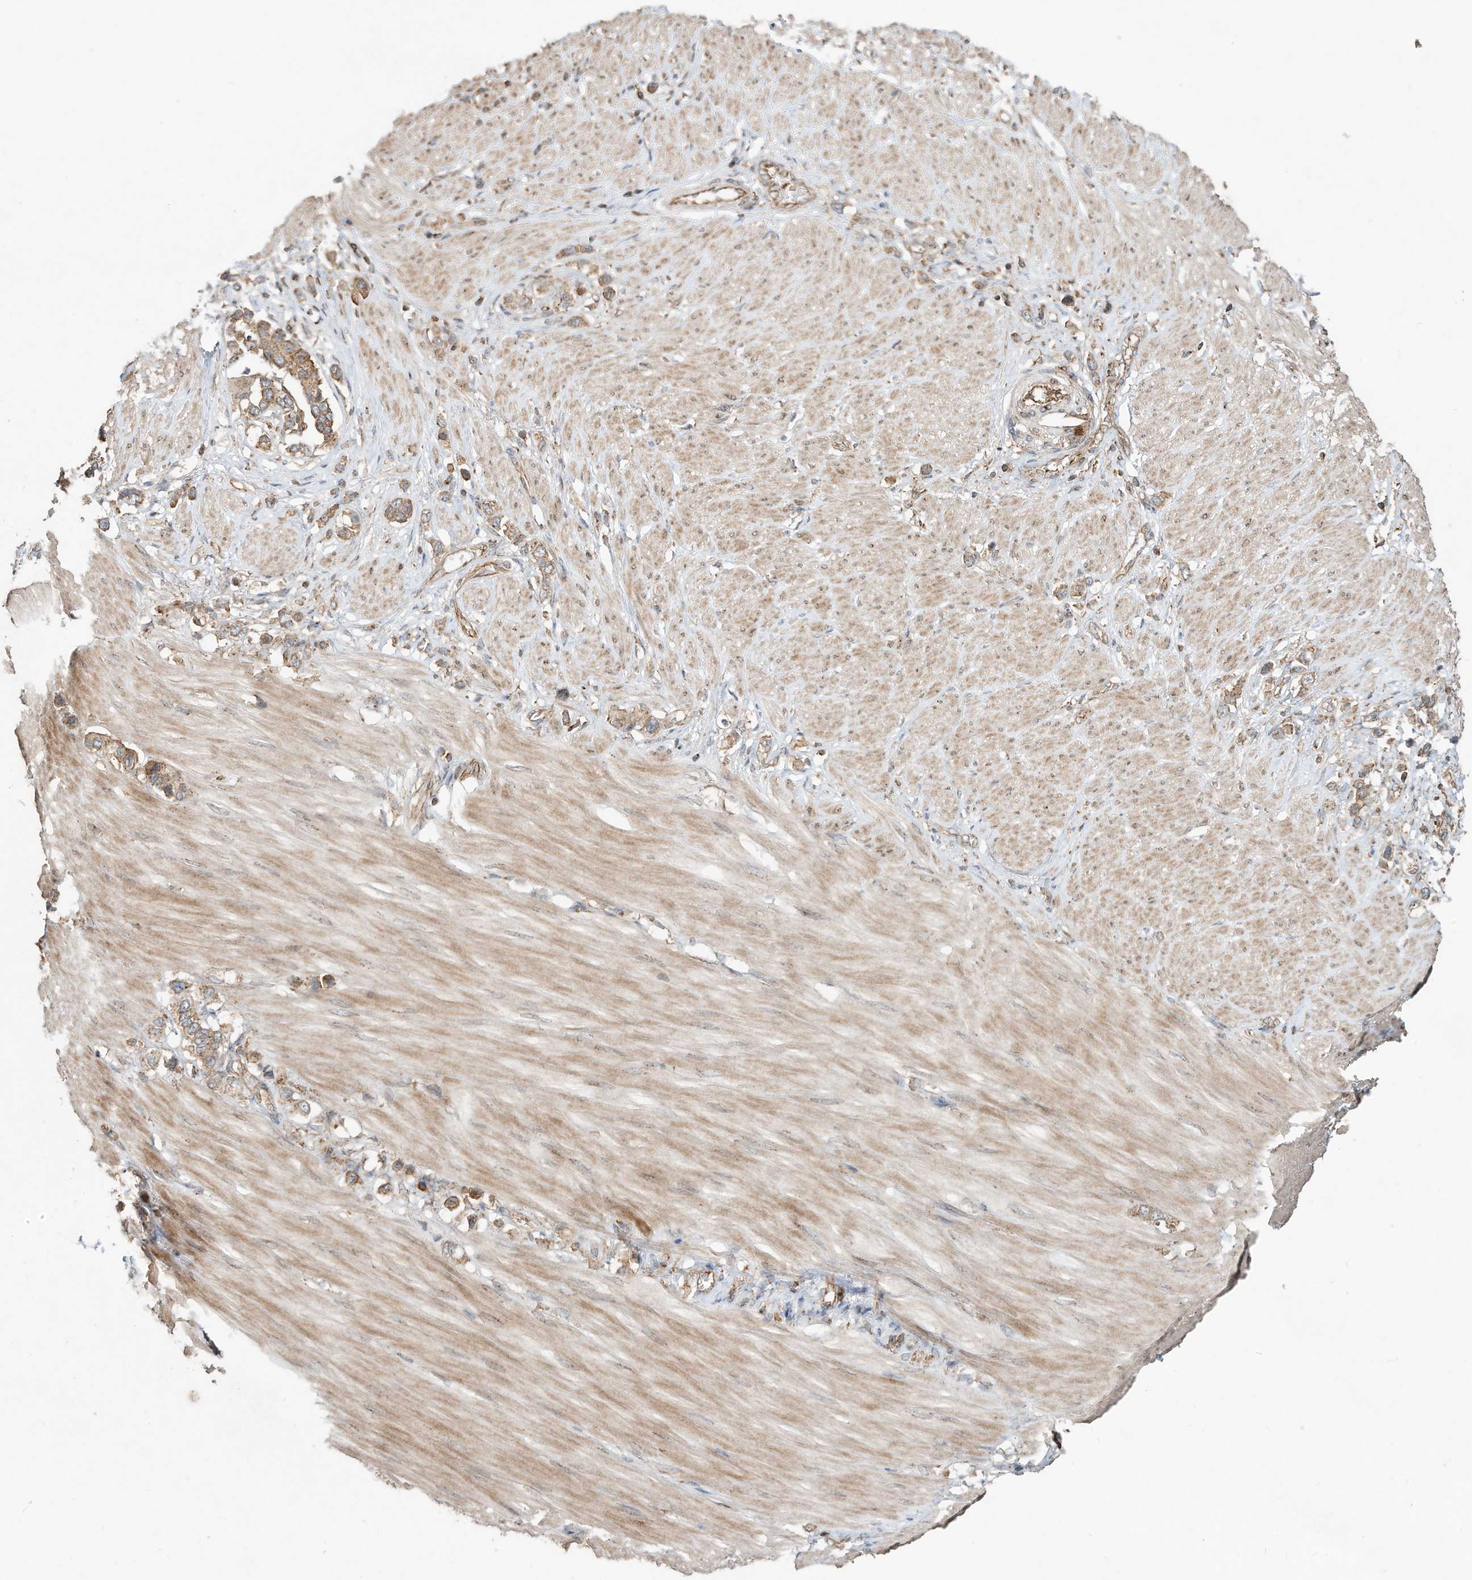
{"staining": {"intensity": "moderate", "quantity": ">75%", "location": "cytoplasmic/membranous"}, "tissue": "stomach cancer", "cell_type": "Tumor cells", "image_type": "cancer", "snomed": [{"axis": "morphology", "description": "Adenocarcinoma, NOS"}, {"axis": "topography", "description": "Stomach"}], "caption": "Moderate cytoplasmic/membranous positivity for a protein is appreciated in approximately >75% of tumor cells of stomach adenocarcinoma using IHC.", "gene": "CUX1", "patient": {"sex": "female", "age": 65}}